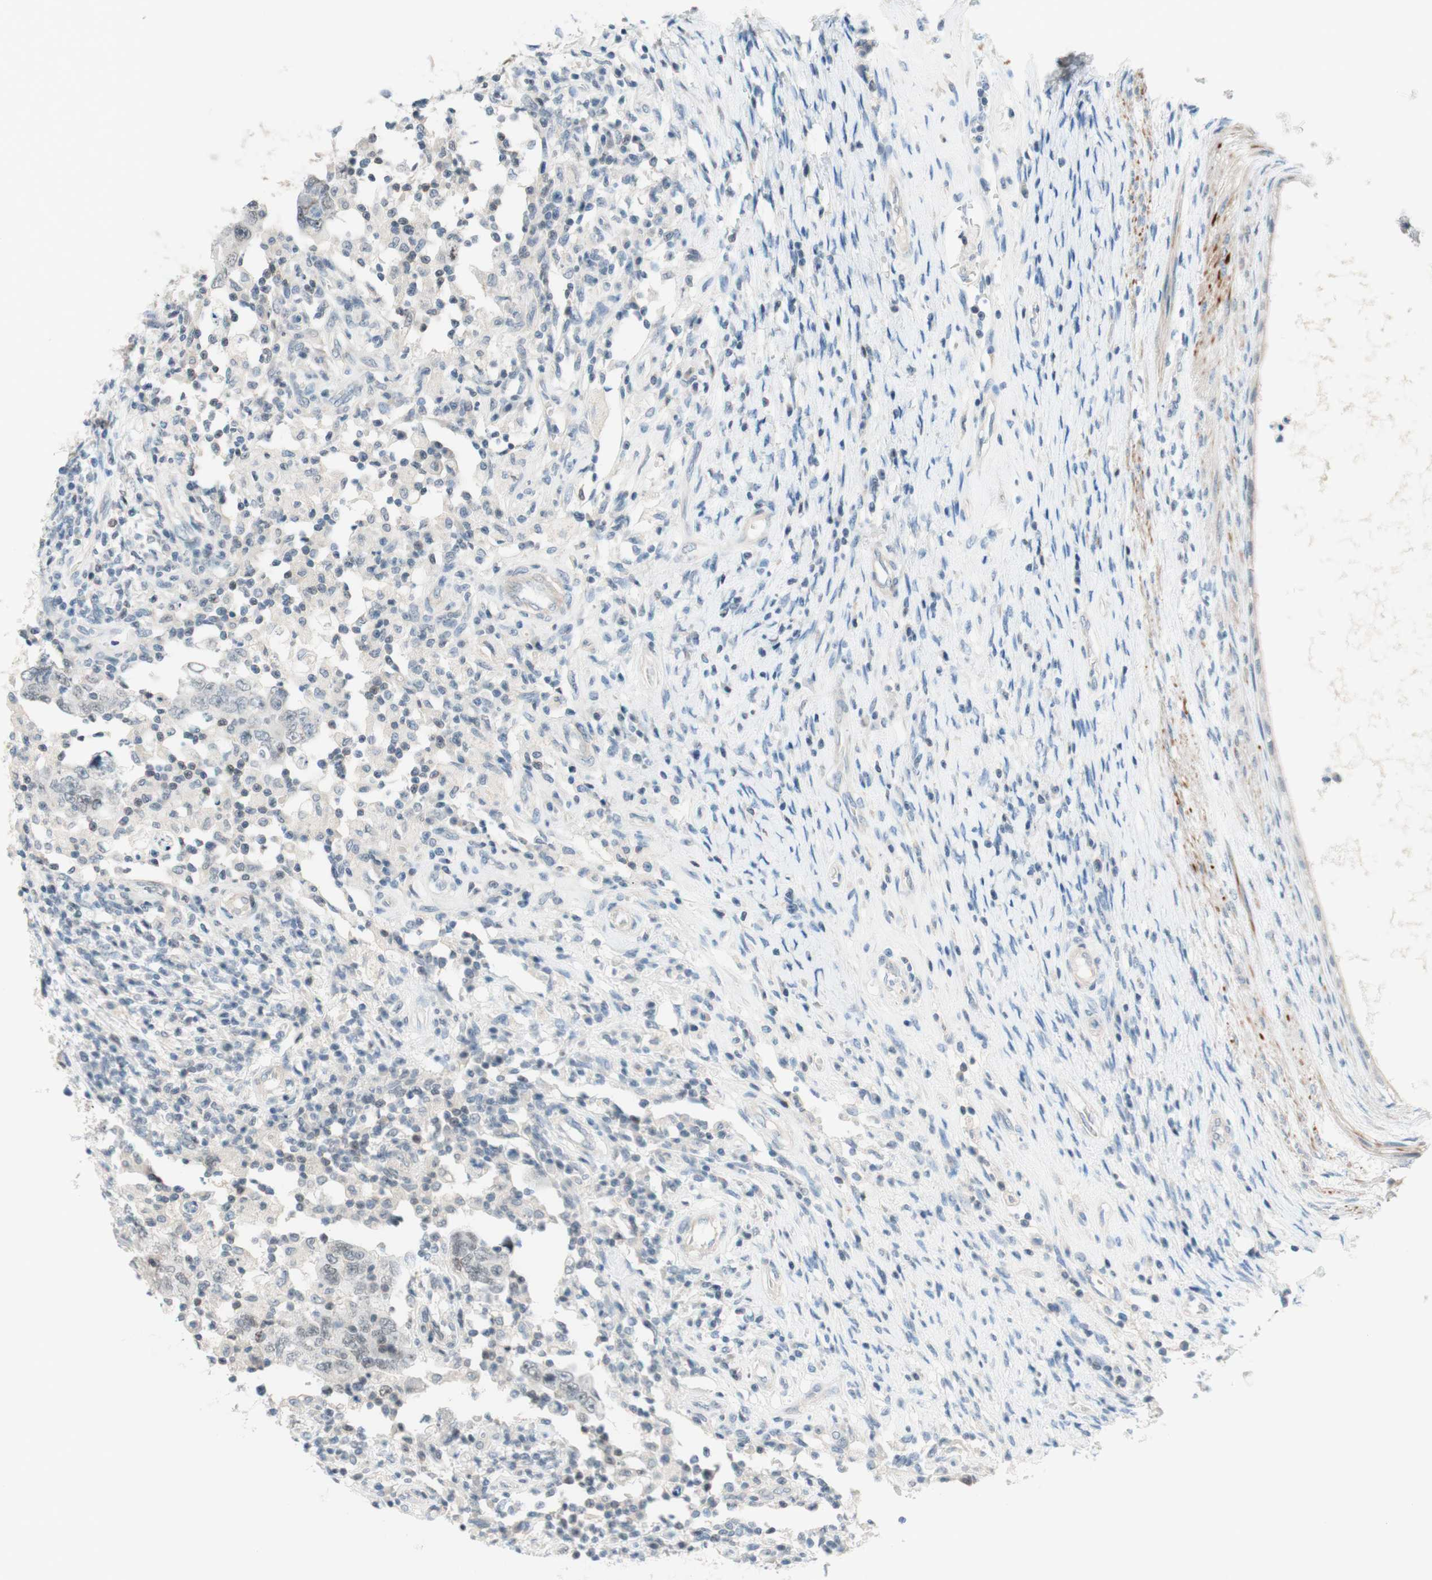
{"staining": {"intensity": "negative", "quantity": "none", "location": "none"}, "tissue": "testis cancer", "cell_type": "Tumor cells", "image_type": "cancer", "snomed": [{"axis": "morphology", "description": "Carcinoma, Embryonal, NOS"}, {"axis": "topography", "description": "Testis"}], "caption": "Micrograph shows no protein expression in tumor cells of embryonal carcinoma (testis) tissue.", "gene": "JPH1", "patient": {"sex": "male", "age": 26}}